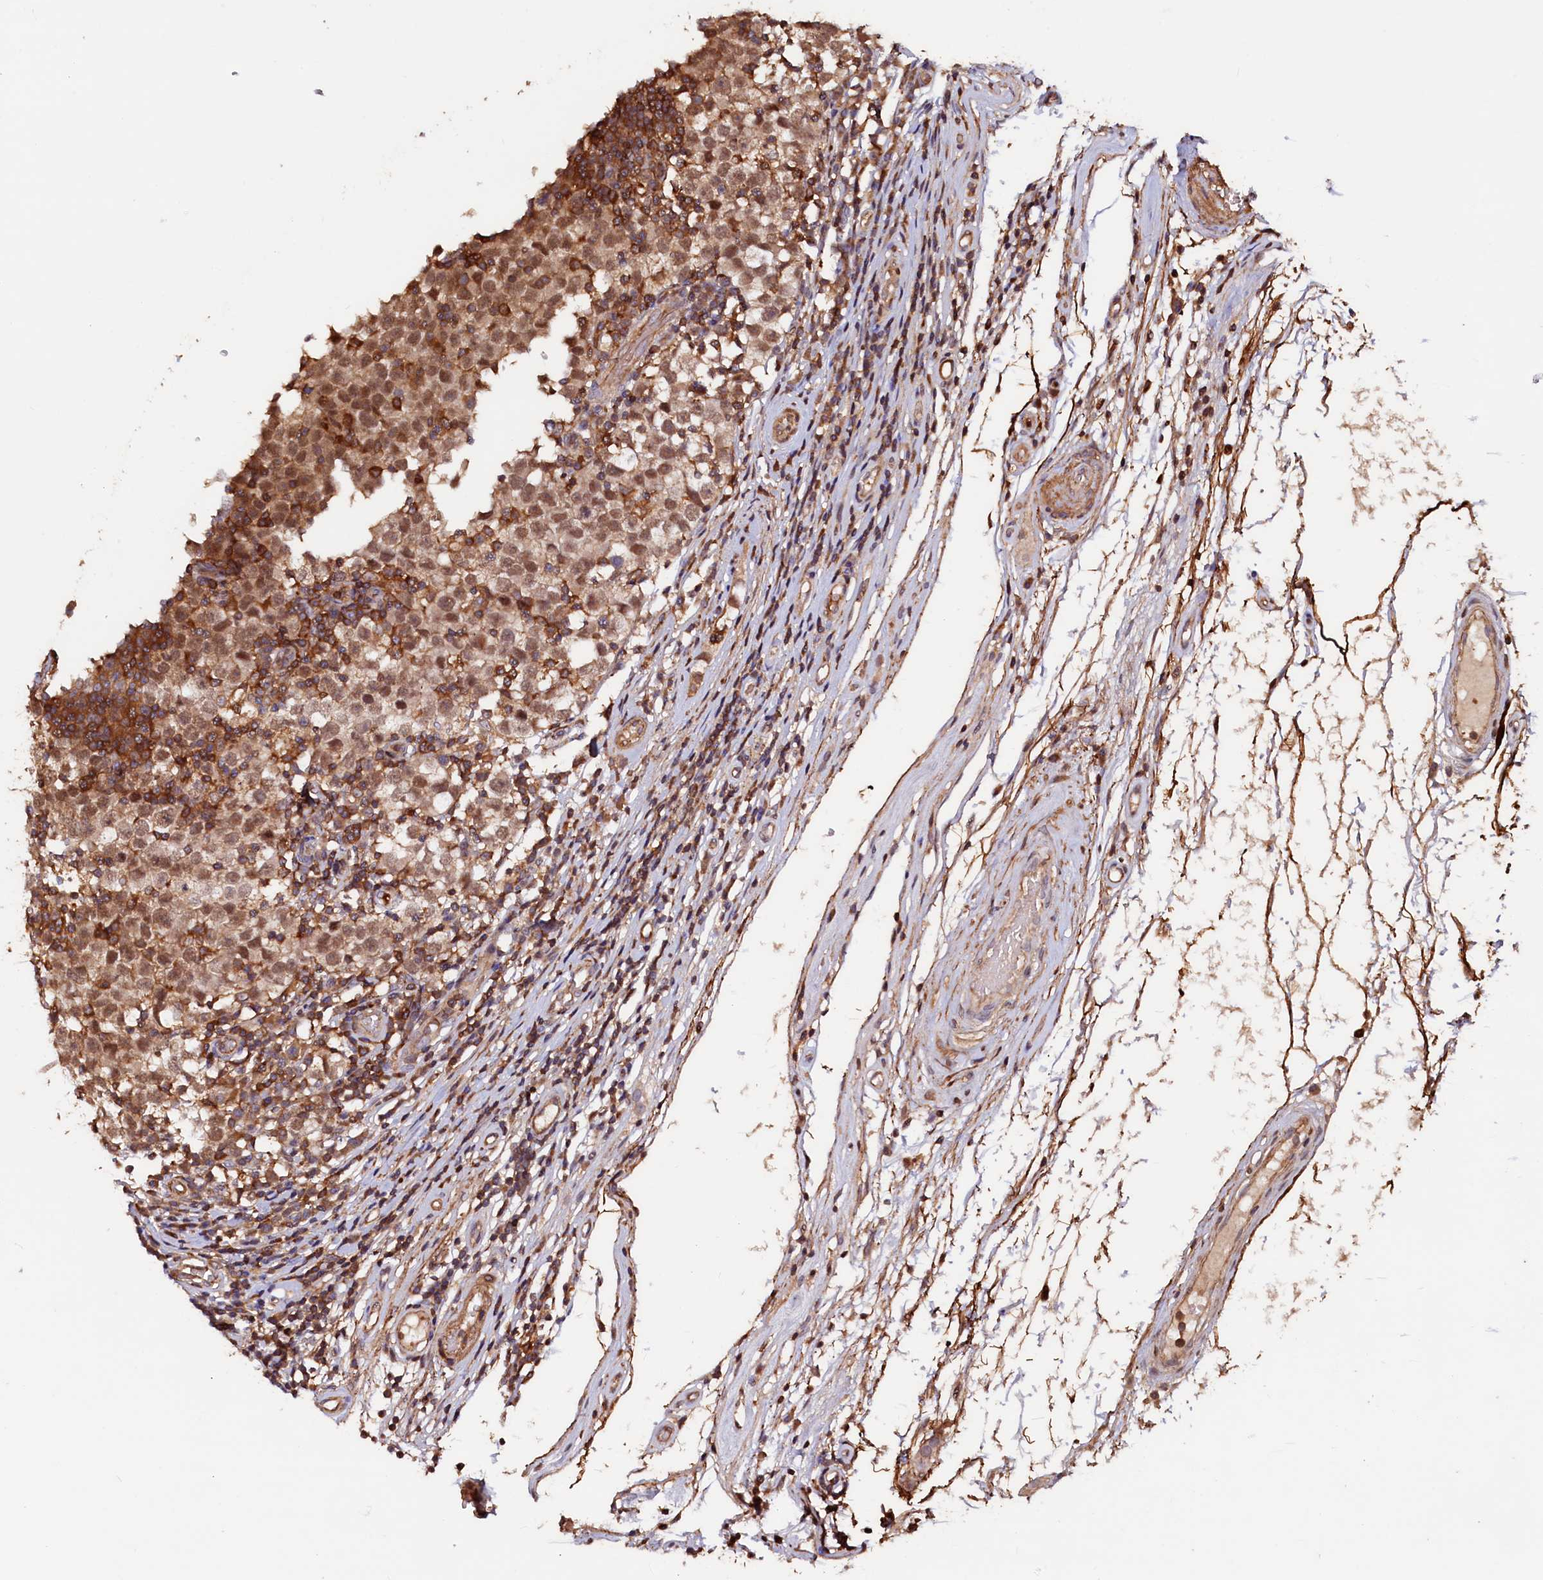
{"staining": {"intensity": "moderate", "quantity": "25%-75%", "location": "nuclear"}, "tissue": "testis cancer", "cell_type": "Tumor cells", "image_type": "cancer", "snomed": [{"axis": "morphology", "description": "Seminoma, NOS"}, {"axis": "topography", "description": "Testis"}], "caption": "An immunohistochemistry (IHC) histopathology image of neoplastic tissue is shown. Protein staining in brown highlights moderate nuclear positivity in testis cancer within tumor cells. Nuclei are stained in blue.", "gene": "DUOXA1", "patient": {"sex": "male", "age": 65}}